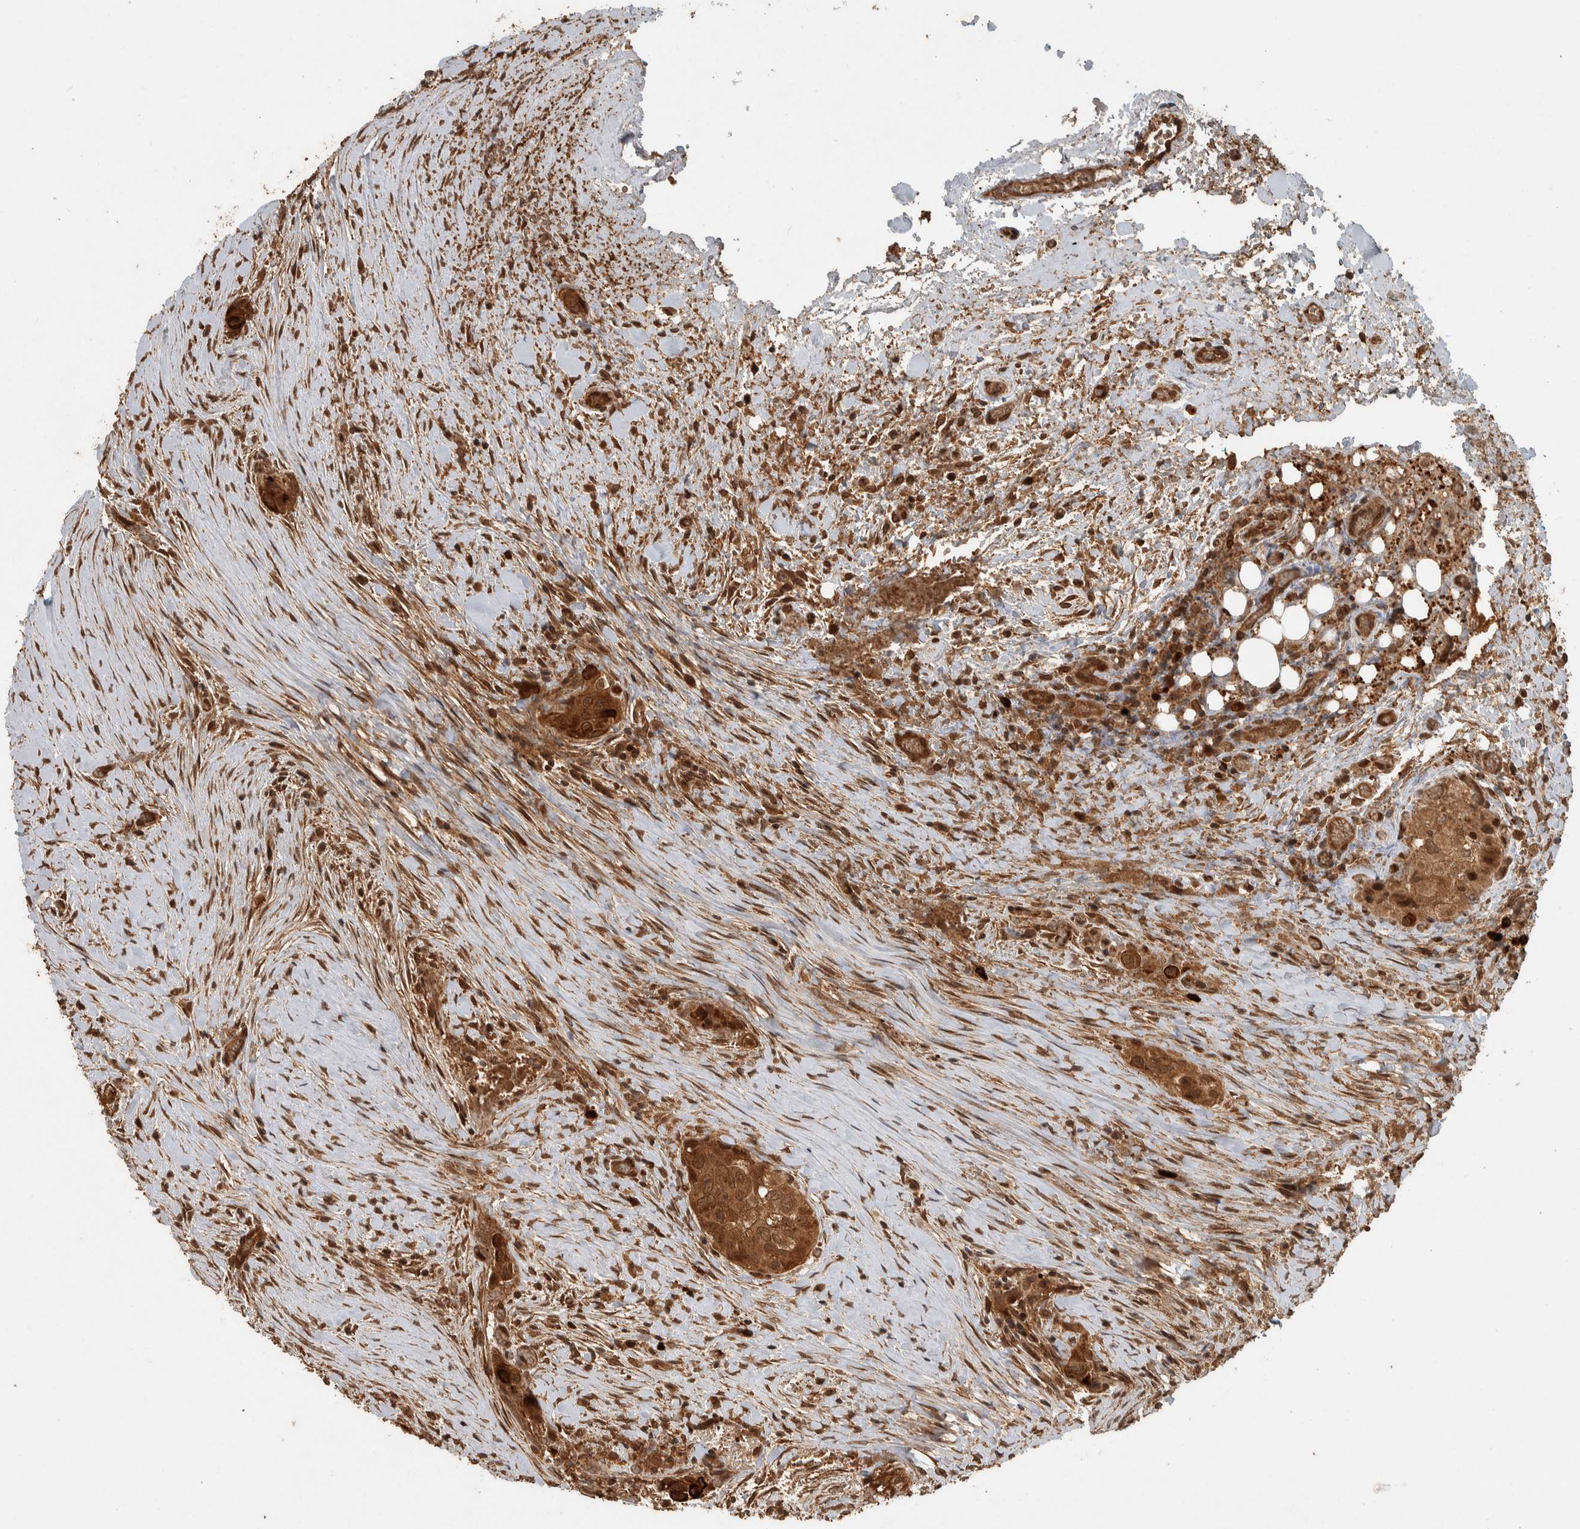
{"staining": {"intensity": "moderate", "quantity": ">75%", "location": "cytoplasmic/membranous,nuclear"}, "tissue": "thyroid cancer", "cell_type": "Tumor cells", "image_type": "cancer", "snomed": [{"axis": "morphology", "description": "Papillary adenocarcinoma, NOS"}, {"axis": "topography", "description": "Thyroid gland"}], "caption": "IHC of papillary adenocarcinoma (thyroid) shows medium levels of moderate cytoplasmic/membranous and nuclear positivity in approximately >75% of tumor cells.", "gene": "CNTROB", "patient": {"sex": "female", "age": 59}}